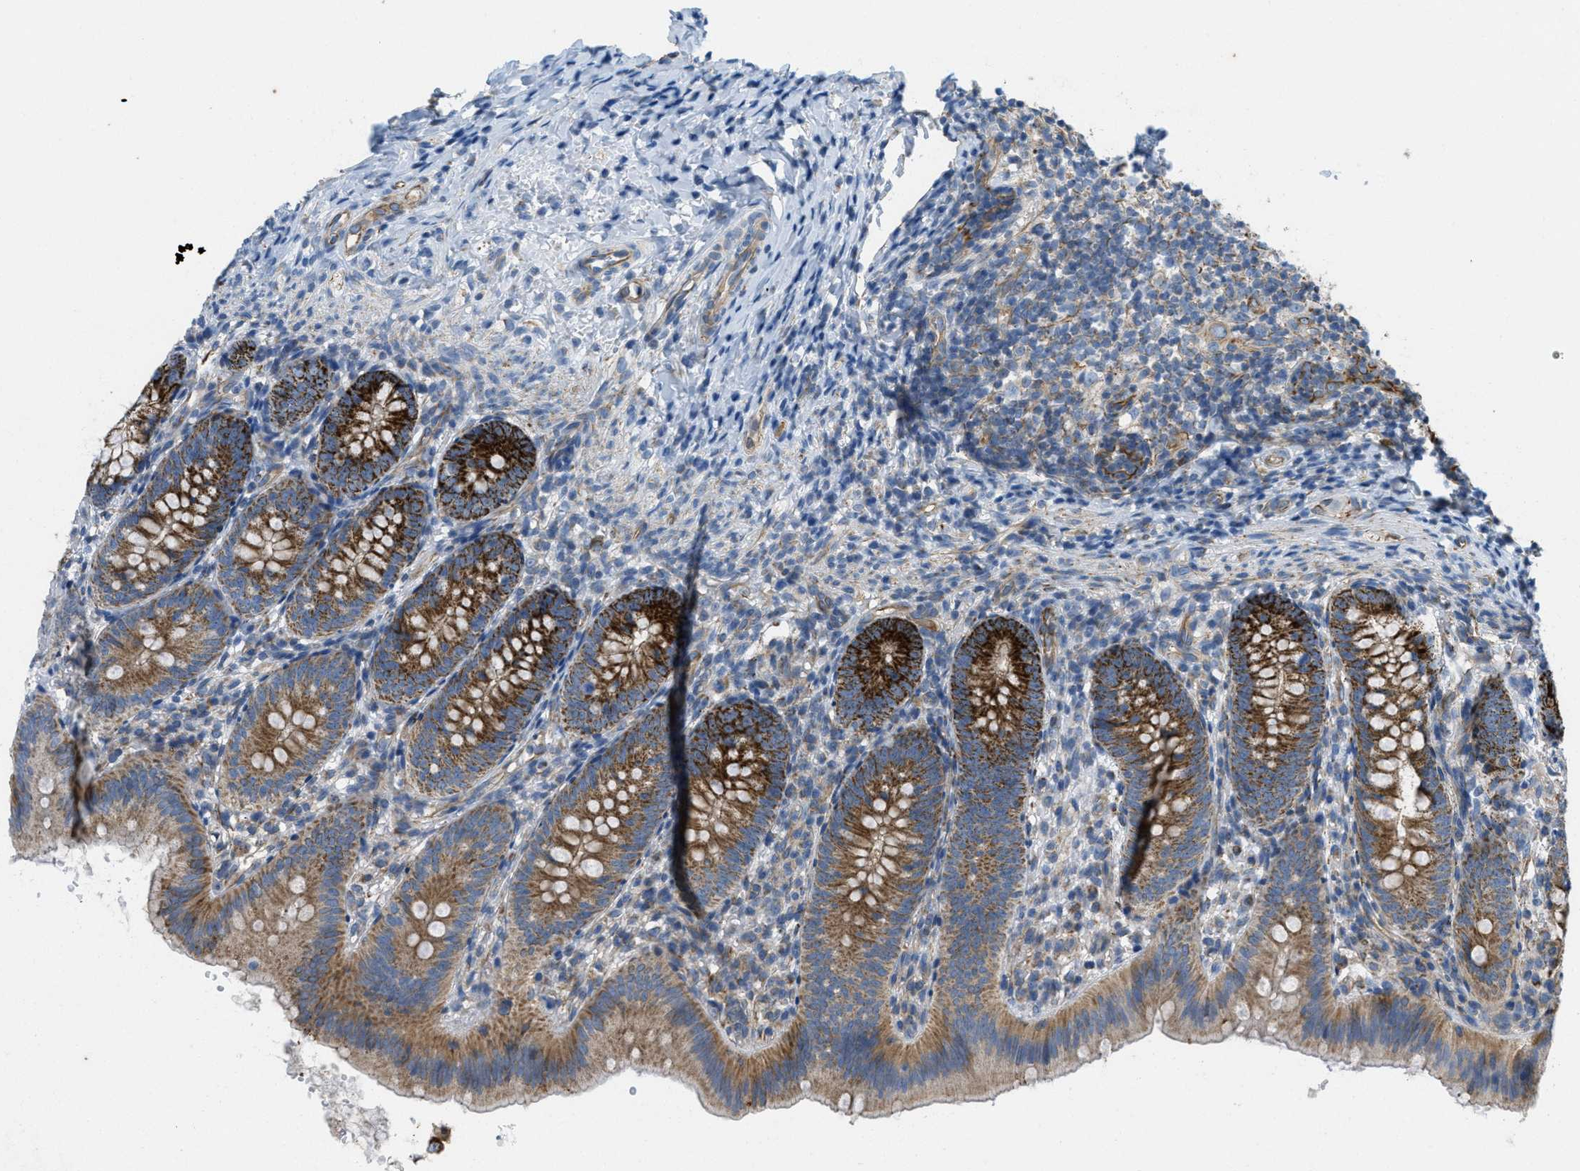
{"staining": {"intensity": "strong", "quantity": ">75%", "location": "cytoplasmic/membranous"}, "tissue": "appendix", "cell_type": "Glandular cells", "image_type": "normal", "snomed": [{"axis": "morphology", "description": "Normal tissue, NOS"}, {"axis": "topography", "description": "Appendix"}], "caption": "Immunohistochemical staining of normal human appendix demonstrates >75% levels of strong cytoplasmic/membranous protein positivity in about >75% of glandular cells. The staining was performed using DAB to visualize the protein expression in brown, while the nuclei were stained in blue with hematoxylin (Magnification: 20x).", "gene": "BTN3A1", "patient": {"sex": "male", "age": 1}}